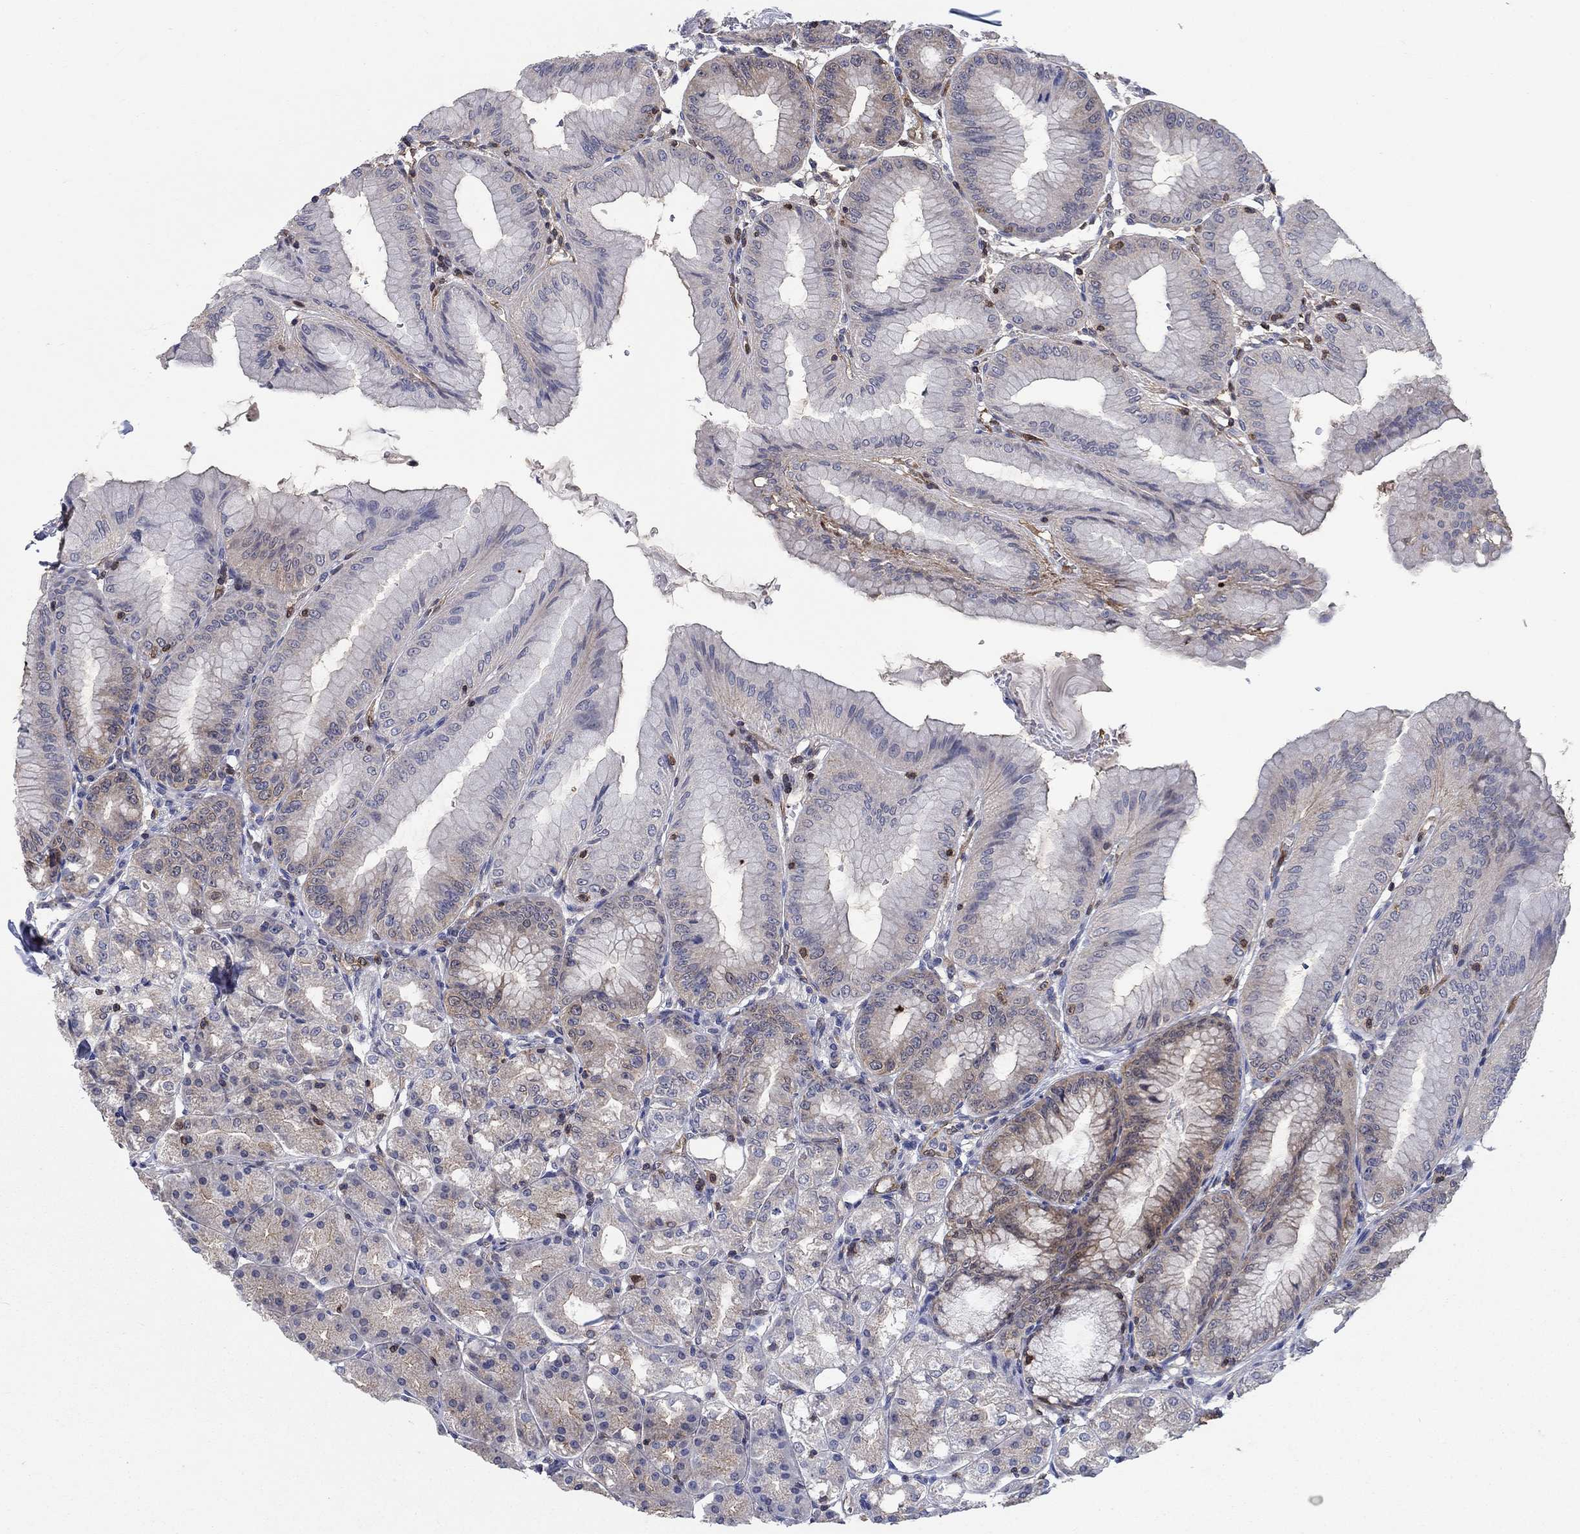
{"staining": {"intensity": "weak", "quantity": "25%-75%", "location": "cytoplasmic/membranous"}, "tissue": "stomach", "cell_type": "Glandular cells", "image_type": "normal", "snomed": [{"axis": "morphology", "description": "Normal tissue, NOS"}, {"axis": "topography", "description": "Stomach"}], "caption": "The immunohistochemical stain highlights weak cytoplasmic/membranous staining in glandular cells of benign stomach. The staining is performed using DAB brown chromogen to label protein expression. The nuclei are counter-stained blue using hematoxylin.", "gene": "AGFG2", "patient": {"sex": "male", "age": 71}}